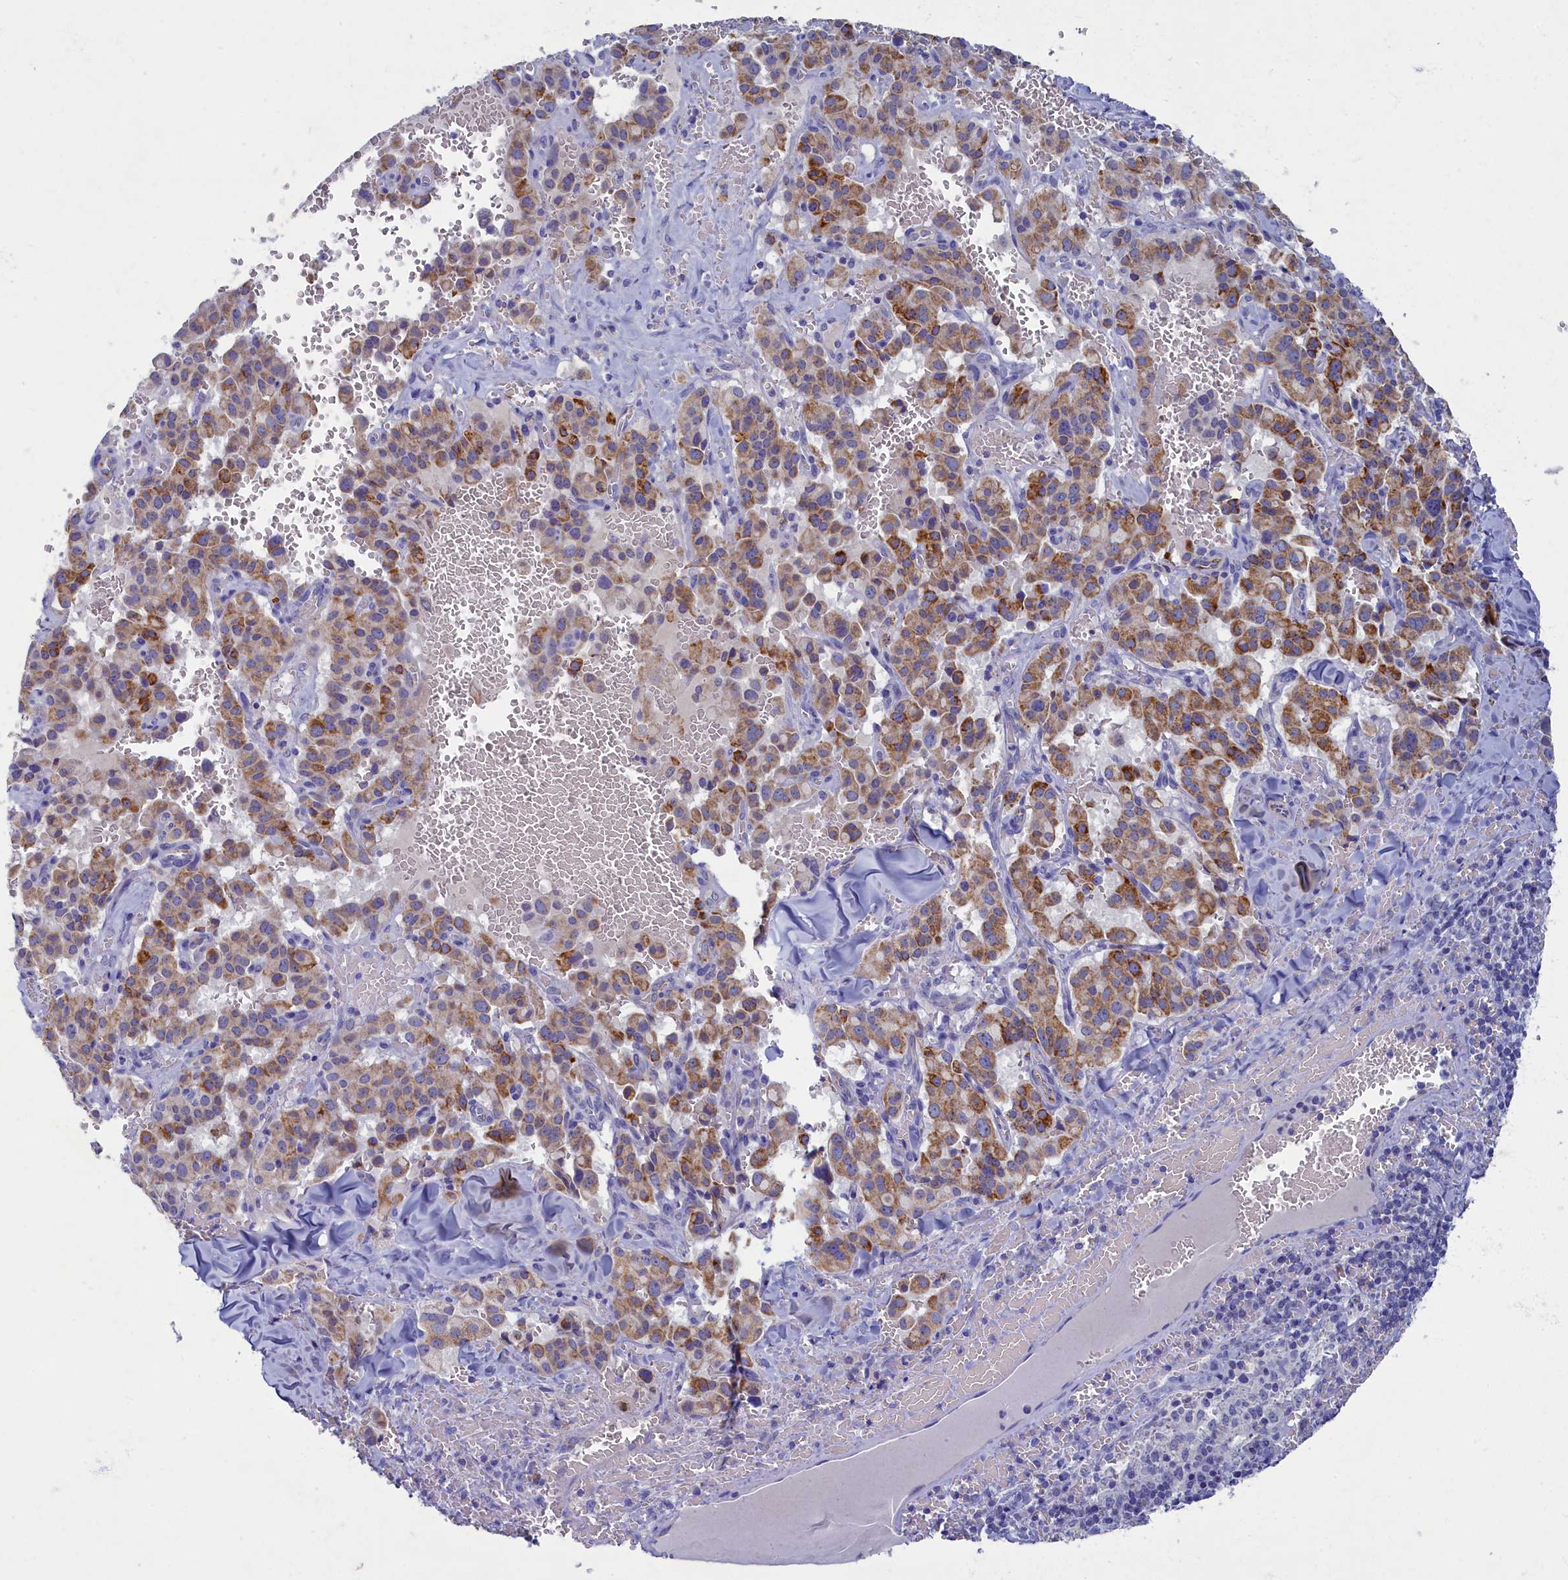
{"staining": {"intensity": "moderate", "quantity": ">75%", "location": "cytoplasmic/membranous"}, "tissue": "pancreatic cancer", "cell_type": "Tumor cells", "image_type": "cancer", "snomed": [{"axis": "morphology", "description": "Adenocarcinoma, NOS"}, {"axis": "topography", "description": "Pancreas"}], "caption": "A photomicrograph of pancreatic adenocarcinoma stained for a protein displays moderate cytoplasmic/membranous brown staining in tumor cells.", "gene": "OCIAD2", "patient": {"sex": "male", "age": 65}}